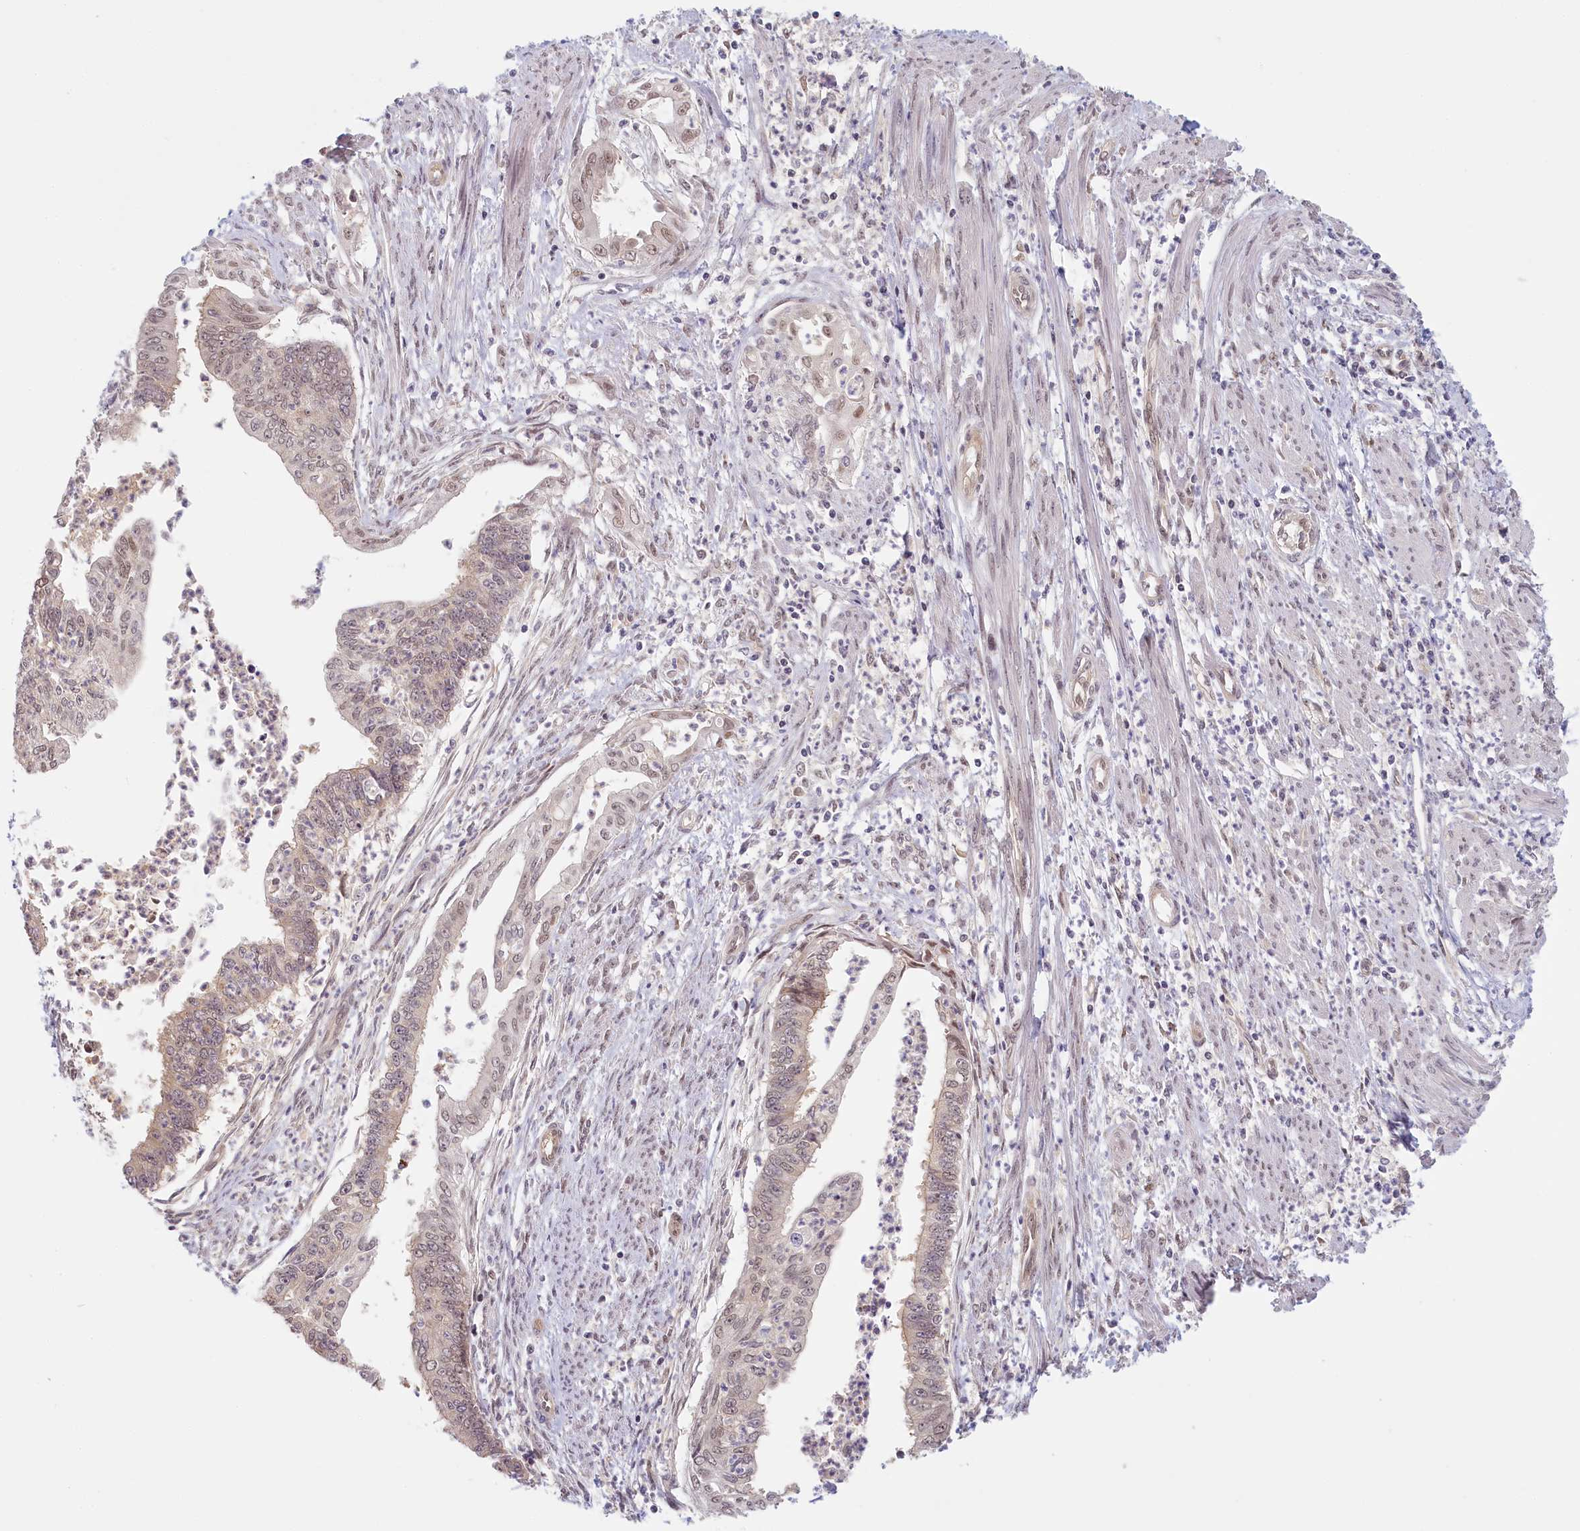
{"staining": {"intensity": "weak", "quantity": "25%-75%", "location": "nuclear"}, "tissue": "endometrial cancer", "cell_type": "Tumor cells", "image_type": "cancer", "snomed": [{"axis": "morphology", "description": "Adenocarcinoma, NOS"}, {"axis": "topography", "description": "Endometrium"}], "caption": "Protein expression analysis of endometrial cancer demonstrates weak nuclear staining in approximately 25%-75% of tumor cells. (DAB = brown stain, brightfield microscopy at high magnification).", "gene": "C19orf44", "patient": {"sex": "female", "age": 73}}